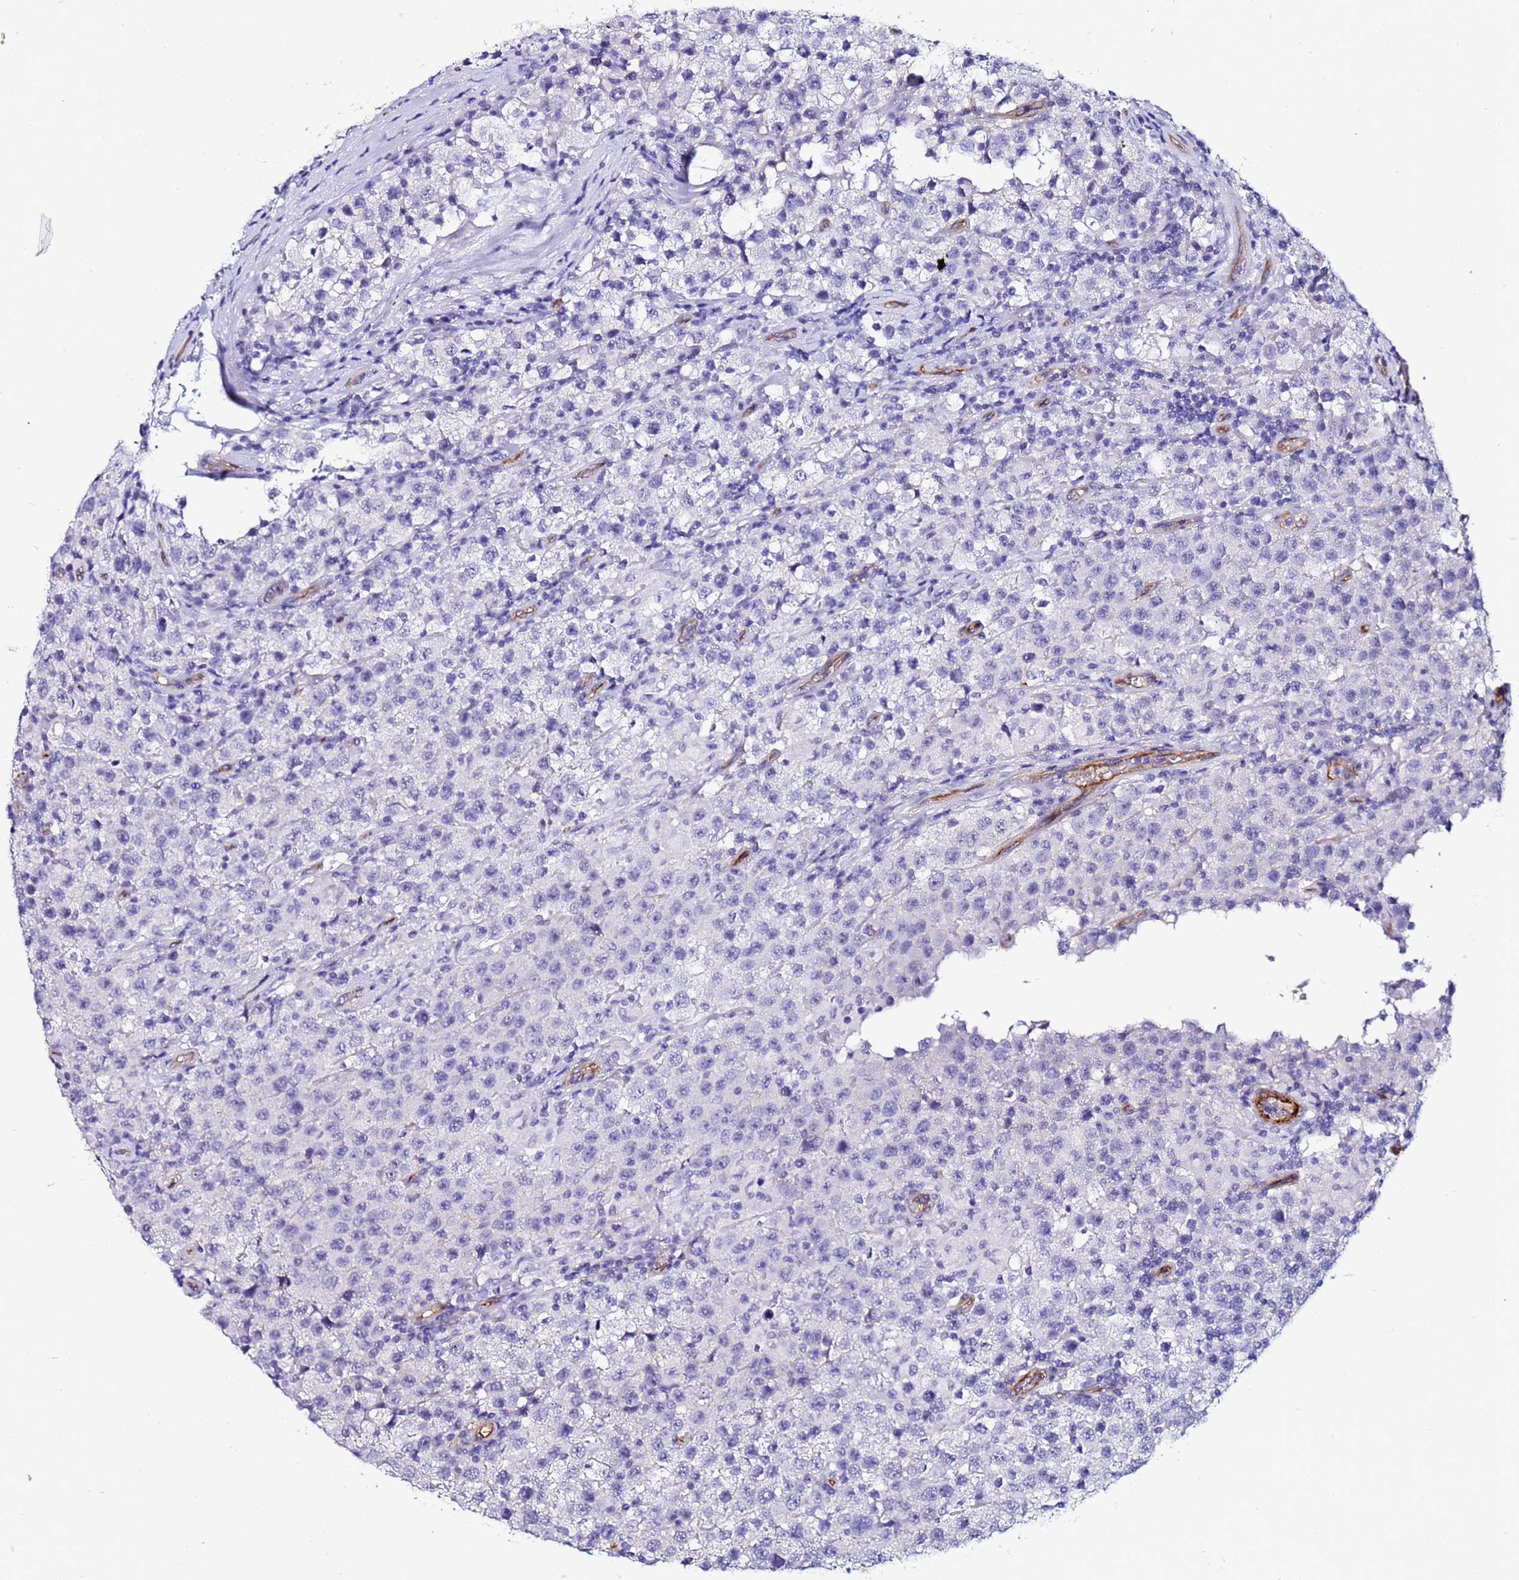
{"staining": {"intensity": "negative", "quantity": "none", "location": "none"}, "tissue": "testis cancer", "cell_type": "Tumor cells", "image_type": "cancer", "snomed": [{"axis": "morphology", "description": "Seminoma, NOS"}, {"axis": "morphology", "description": "Carcinoma, Embryonal, NOS"}, {"axis": "topography", "description": "Testis"}], "caption": "This photomicrograph is of testis cancer (seminoma) stained with IHC to label a protein in brown with the nuclei are counter-stained blue. There is no staining in tumor cells. Nuclei are stained in blue.", "gene": "DEFB104A", "patient": {"sex": "male", "age": 41}}